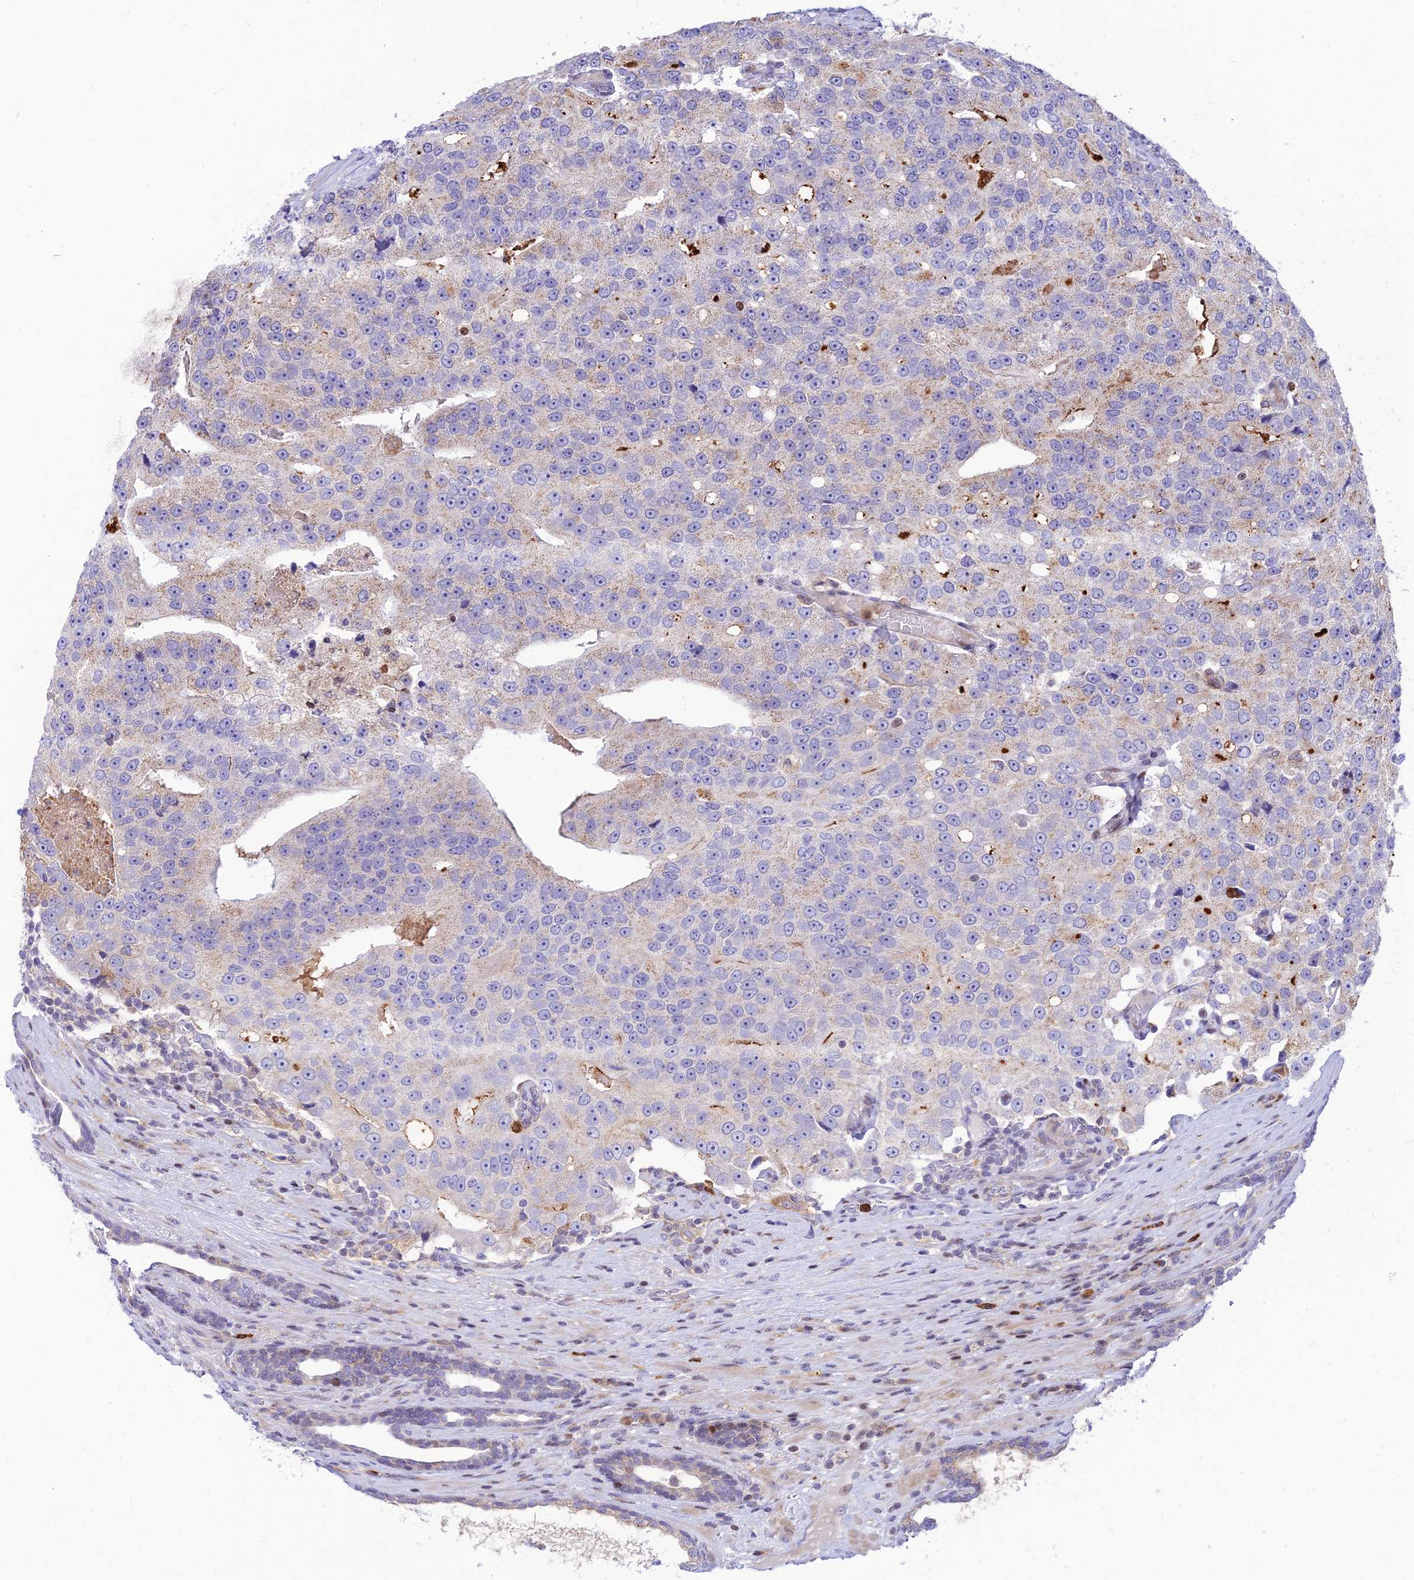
{"staining": {"intensity": "negative", "quantity": "none", "location": "none"}, "tissue": "prostate cancer", "cell_type": "Tumor cells", "image_type": "cancer", "snomed": [{"axis": "morphology", "description": "Adenocarcinoma, High grade"}, {"axis": "topography", "description": "Prostate"}], "caption": "There is no significant staining in tumor cells of prostate cancer (adenocarcinoma (high-grade)).", "gene": "FAM186B", "patient": {"sex": "male", "age": 70}}